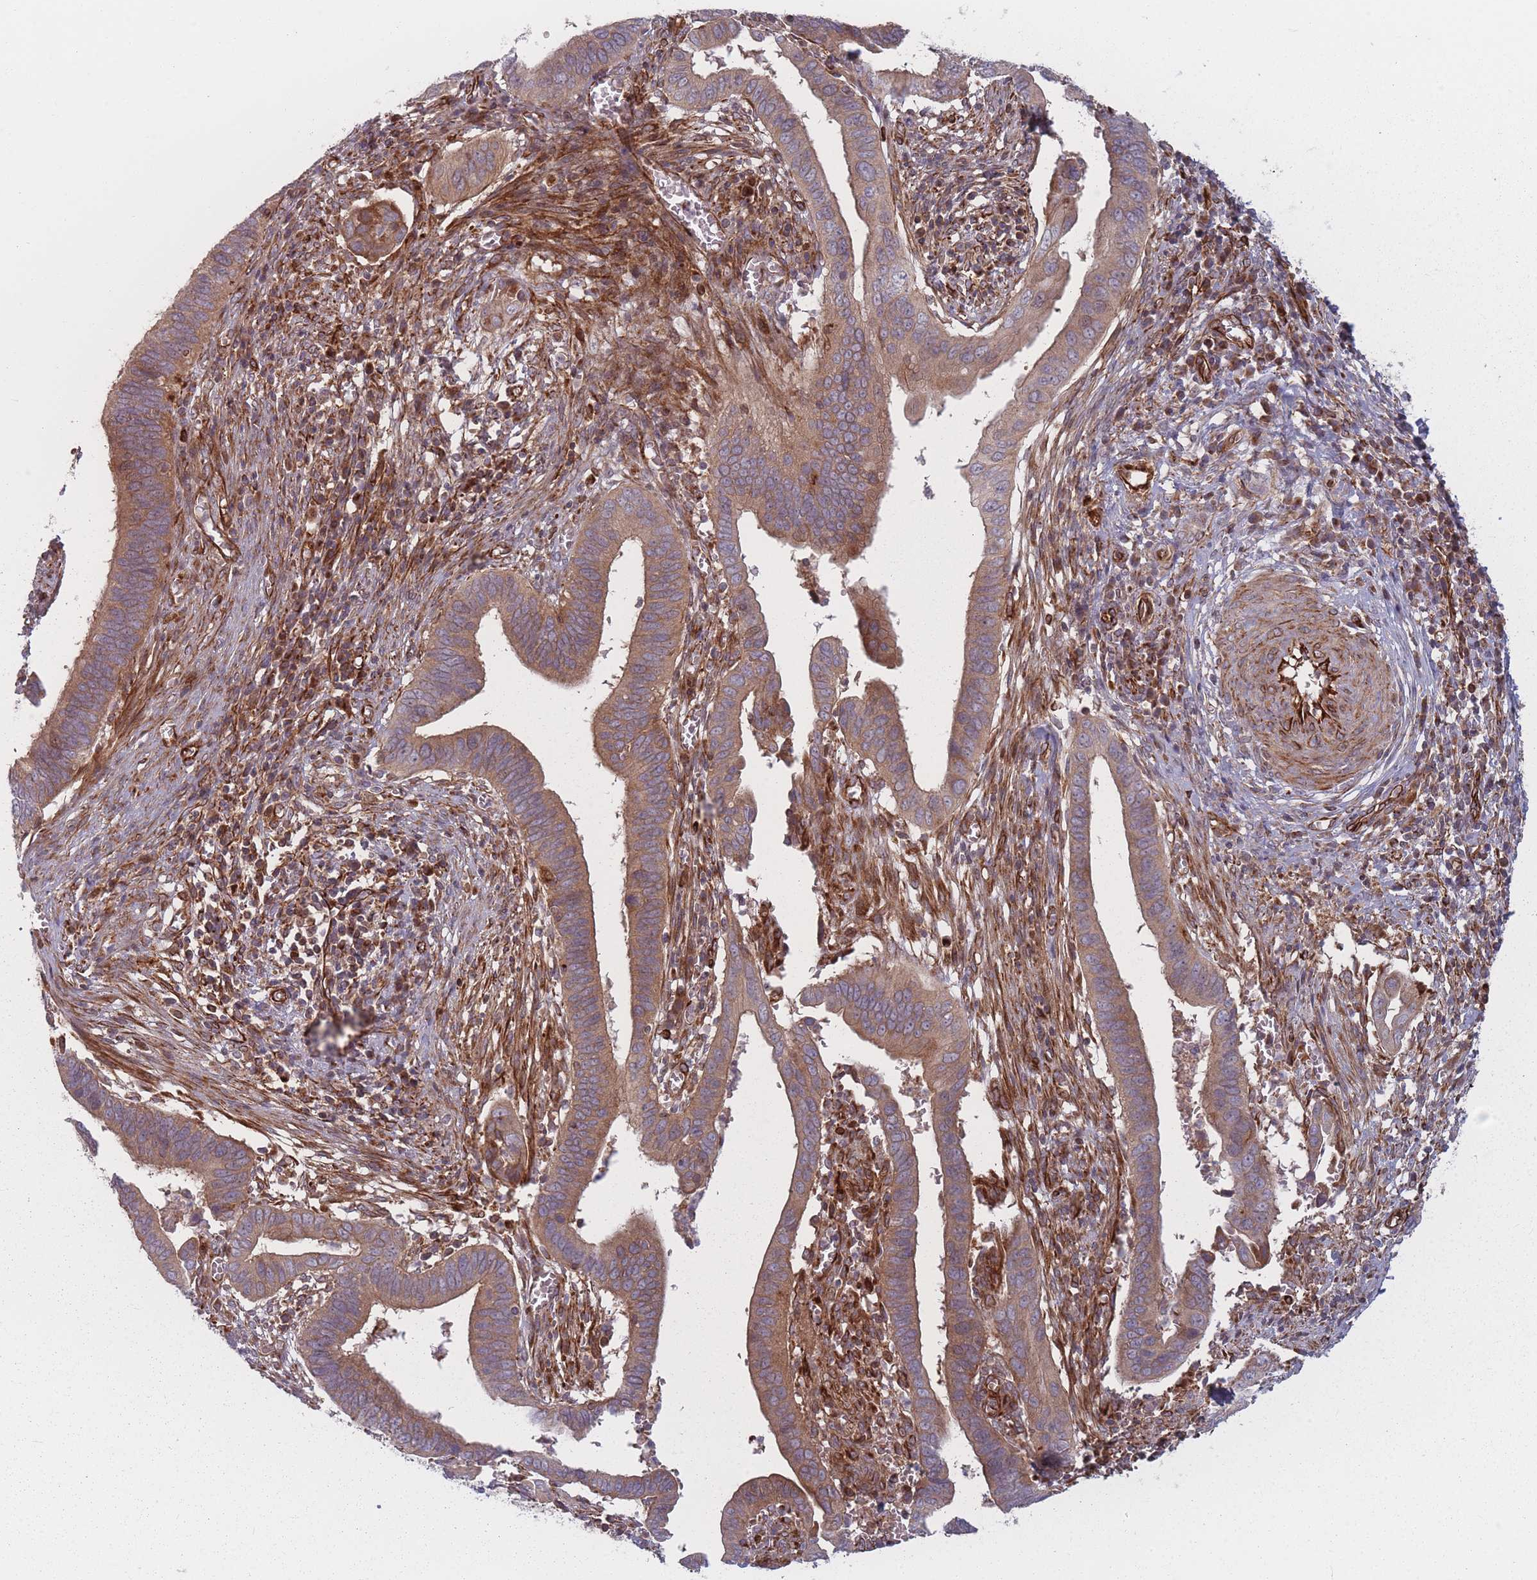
{"staining": {"intensity": "moderate", "quantity": ">75%", "location": "cytoplasmic/membranous"}, "tissue": "cervical cancer", "cell_type": "Tumor cells", "image_type": "cancer", "snomed": [{"axis": "morphology", "description": "Adenocarcinoma, NOS"}, {"axis": "topography", "description": "Cervix"}], "caption": "Brown immunohistochemical staining in human cervical adenocarcinoma demonstrates moderate cytoplasmic/membranous expression in about >75% of tumor cells.", "gene": "EEF1AKMT2", "patient": {"sex": "female", "age": 42}}